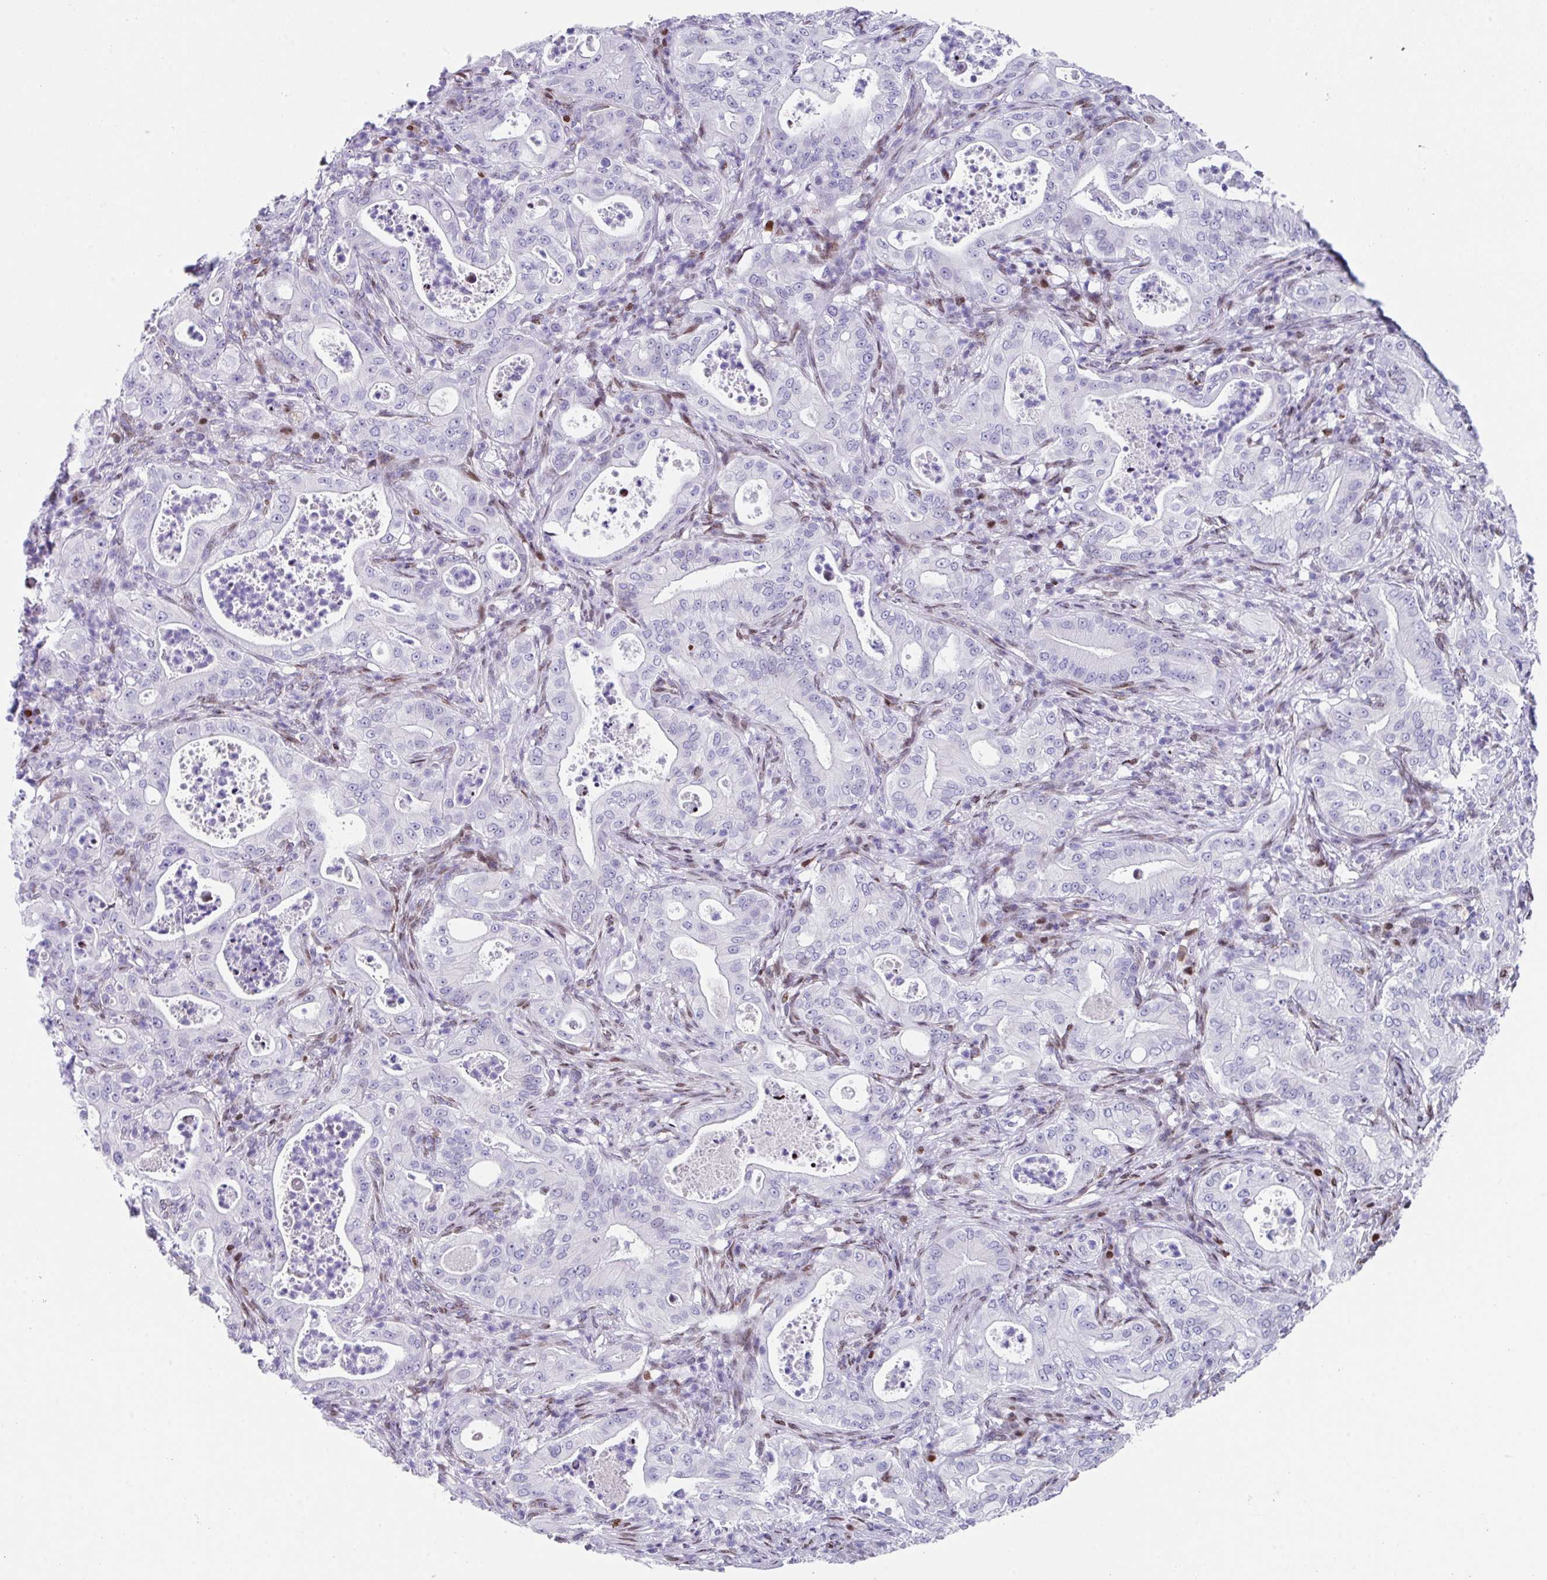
{"staining": {"intensity": "negative", "quantity": "none", "location": "none"}, "tissue": "pancreatic cancer", "cell_type": "Tumor cells", "image_type": "cancer", "snomed": [{"axis": "morphology", "description": "Adenocarcinoma, NOS"}, {"axis": "topography", "description": "Pancreas"}], "caption": "A micrograph of pancreatic cancer stained for a protein reveals no brown staining in tumor cells. The staining is performed using DAB brown chromogen with nuclei counter-stained in using hematoxylin.", "gene": "TCF3", "patient": {"sex": "male", "age": 71}}